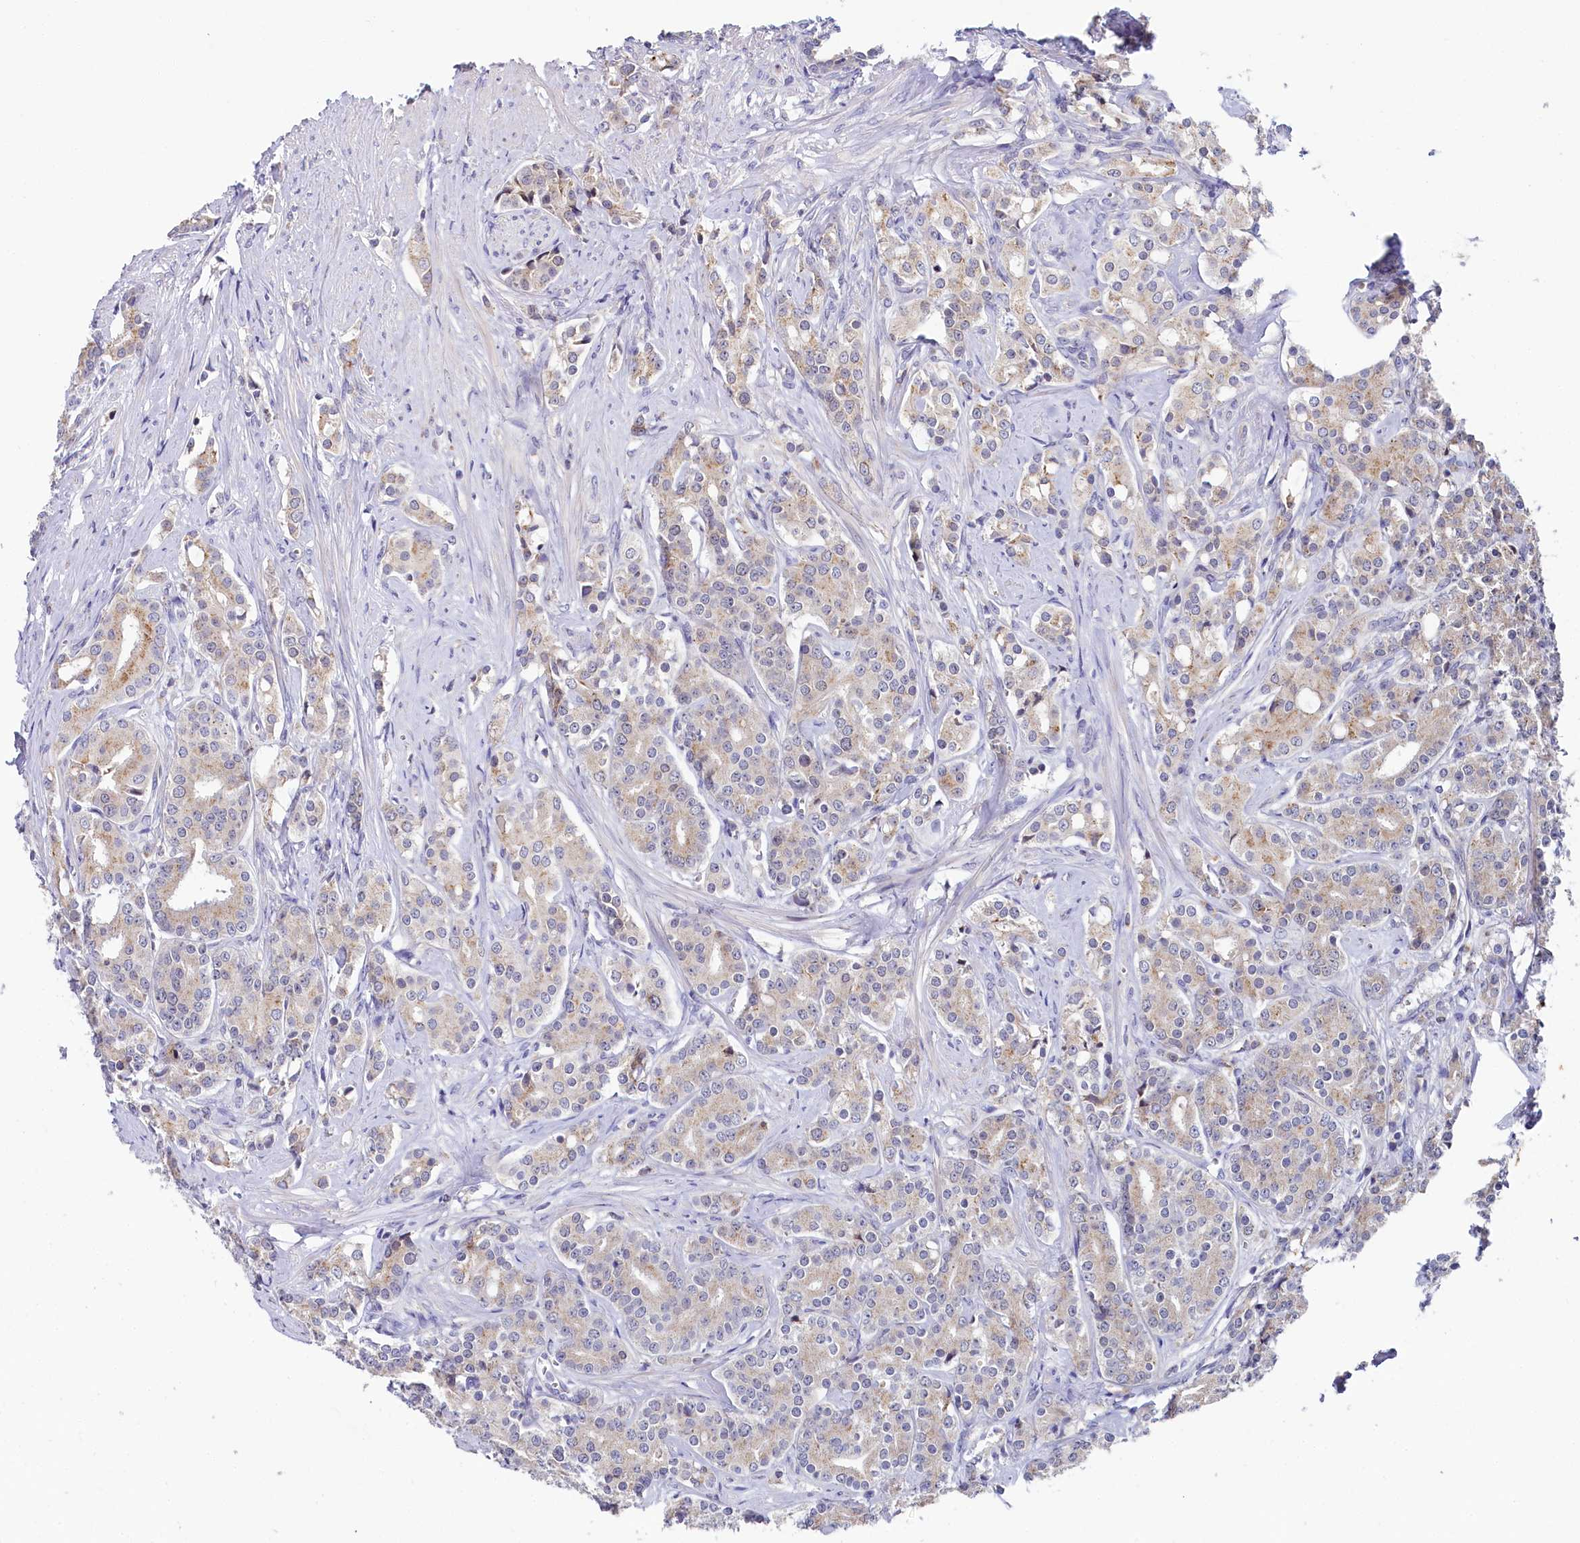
{"staining": {"intensity": "weak", "quantity": "<25%", "location": "cytoplasmic/membranous"}, "tissue": "prostate cancer", "cell_type": "Tumor cells", "image_type": "cancer", "snomed": [{"axis": "morphology", "description": "Adenocarcinoma, High grade"}, {"axis": "topography", "description": "Prostate"}], "caption": "A high-resolution photomicrograph shows immunohistochemistry staining of prostate cancer, which reveals no significant staining in tumor cells.", "gene": "SPINK9", "patient": {"sex": "male", "age": 62}}